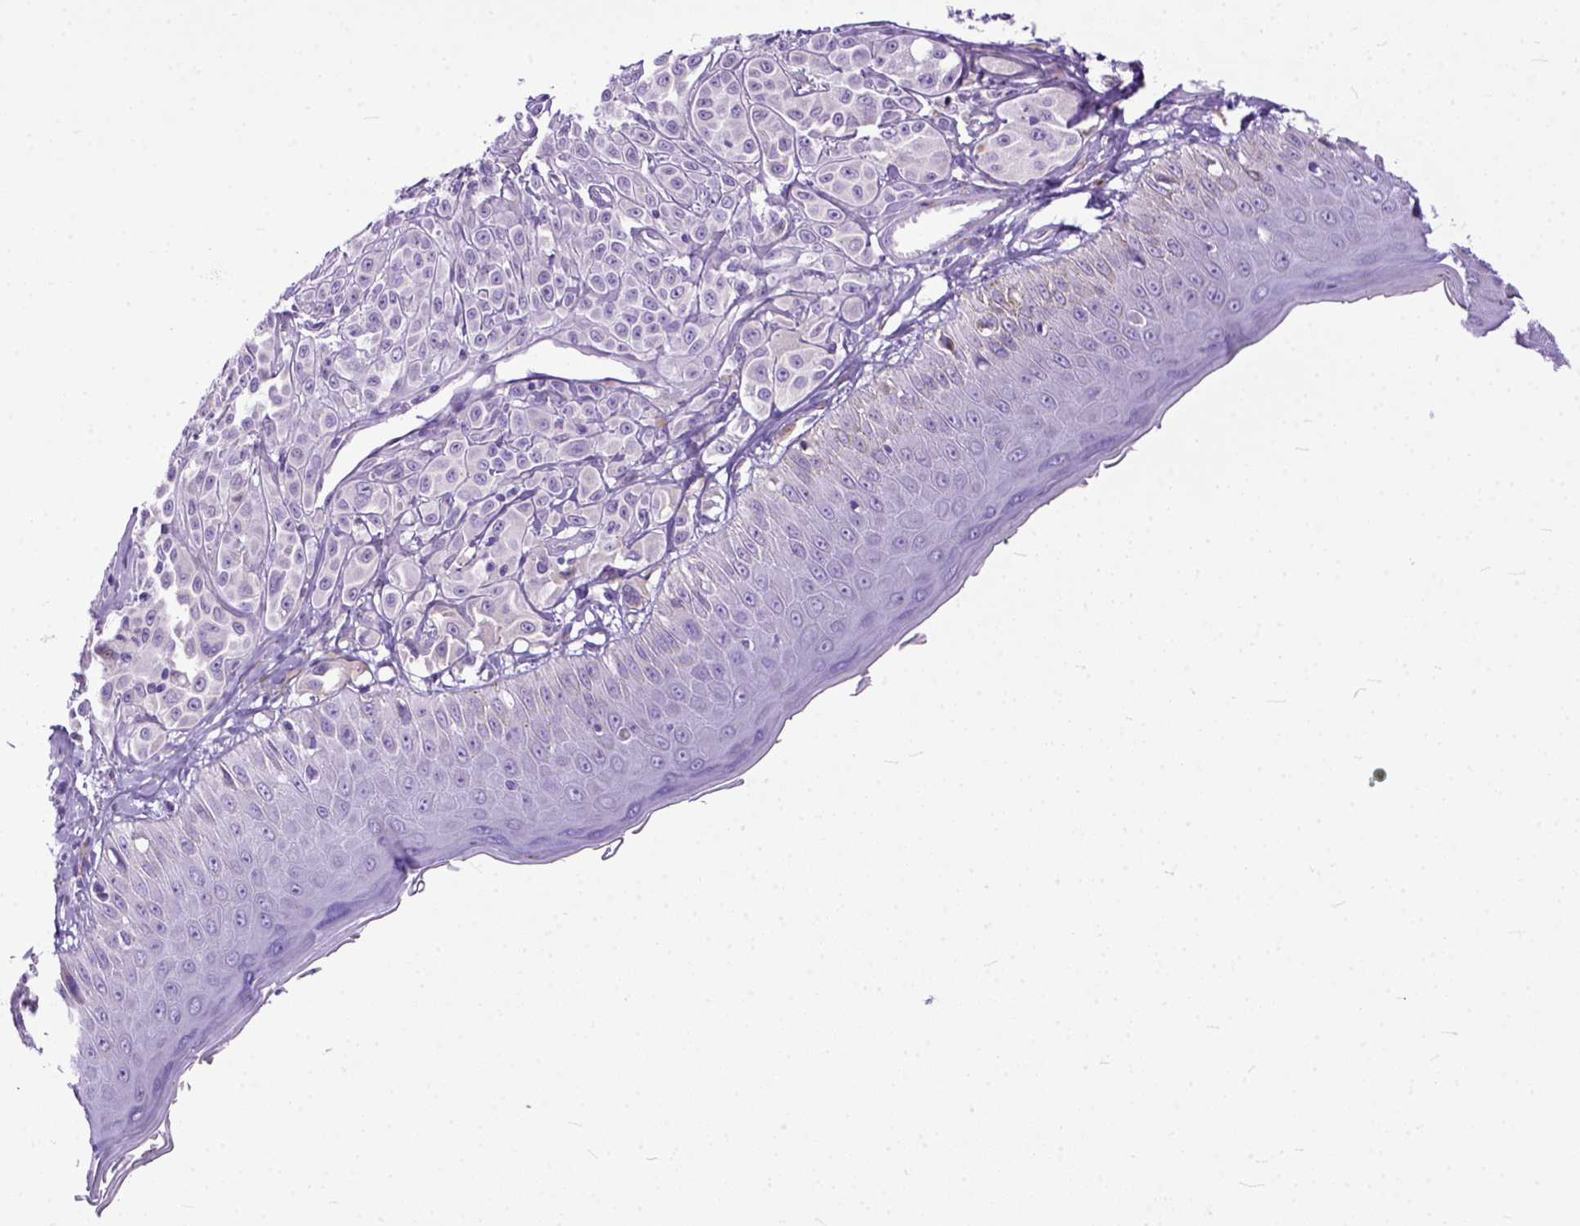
{"staining": {"intensity": "negative", "quantity": "none", "location": "none"}, "tissue": "melanoma", "cell_type": "Tumor cells", "image_type": "cancer", "snomed": [{"axis": "morphology", "description": "Malignant melanoma, NOS"}, {"axis": "topography", "description": "Skin"}], "caption": "An immunohistochemistry (IHC) histopathology image of melanoma is shown. There is no staining in tumor cells of melanoma. (Brightfield microscopy of DAB (3,3'-diaminobenzidine) immunohistochemistry at high magnification).", "gene": "CRB1", "patient": {"sex": "male", "age": 67}}